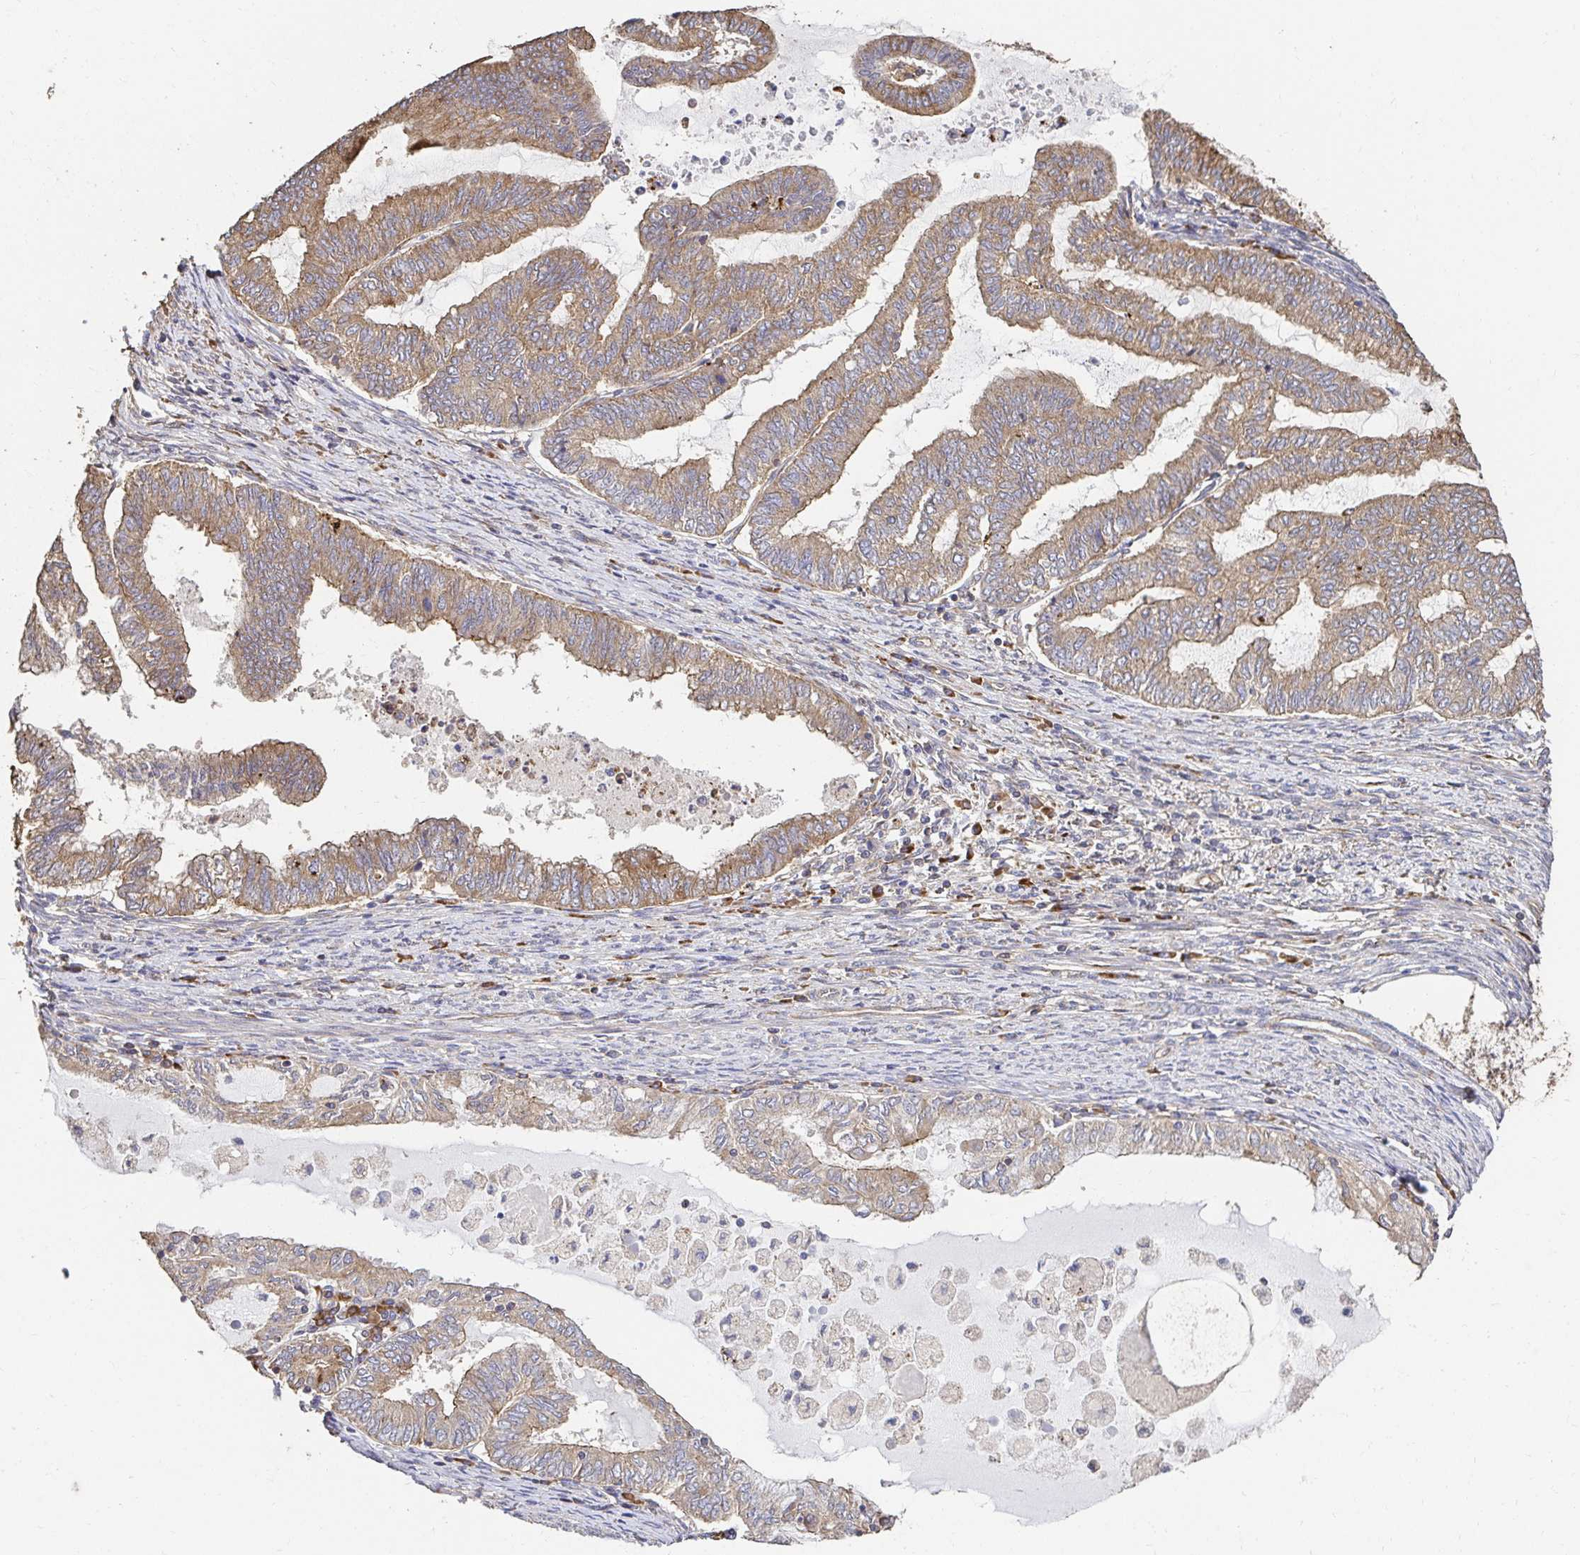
{"staining": {"intensity": "moderate", "quantity": ">75%", "location": "cytoplasmic/membranous"}, "tissue": "endometrial cancer", "cell_type": "Tumor cells", "image_type": "cancer", "snomed": [{"axis": "morphology", "description": "Adenocarcinoma, NOS"}, {"axis": "topography", "description": "Endometrium"}], "caption": "Endometrial cancer (adenocarcinoma) stained with a brown dye shows moderate cytoplasmic/membranous positive staining in approximately >75% of tumor cells.", "gene": "APBB1", "patient": {"sex": "female", "age": 79}}